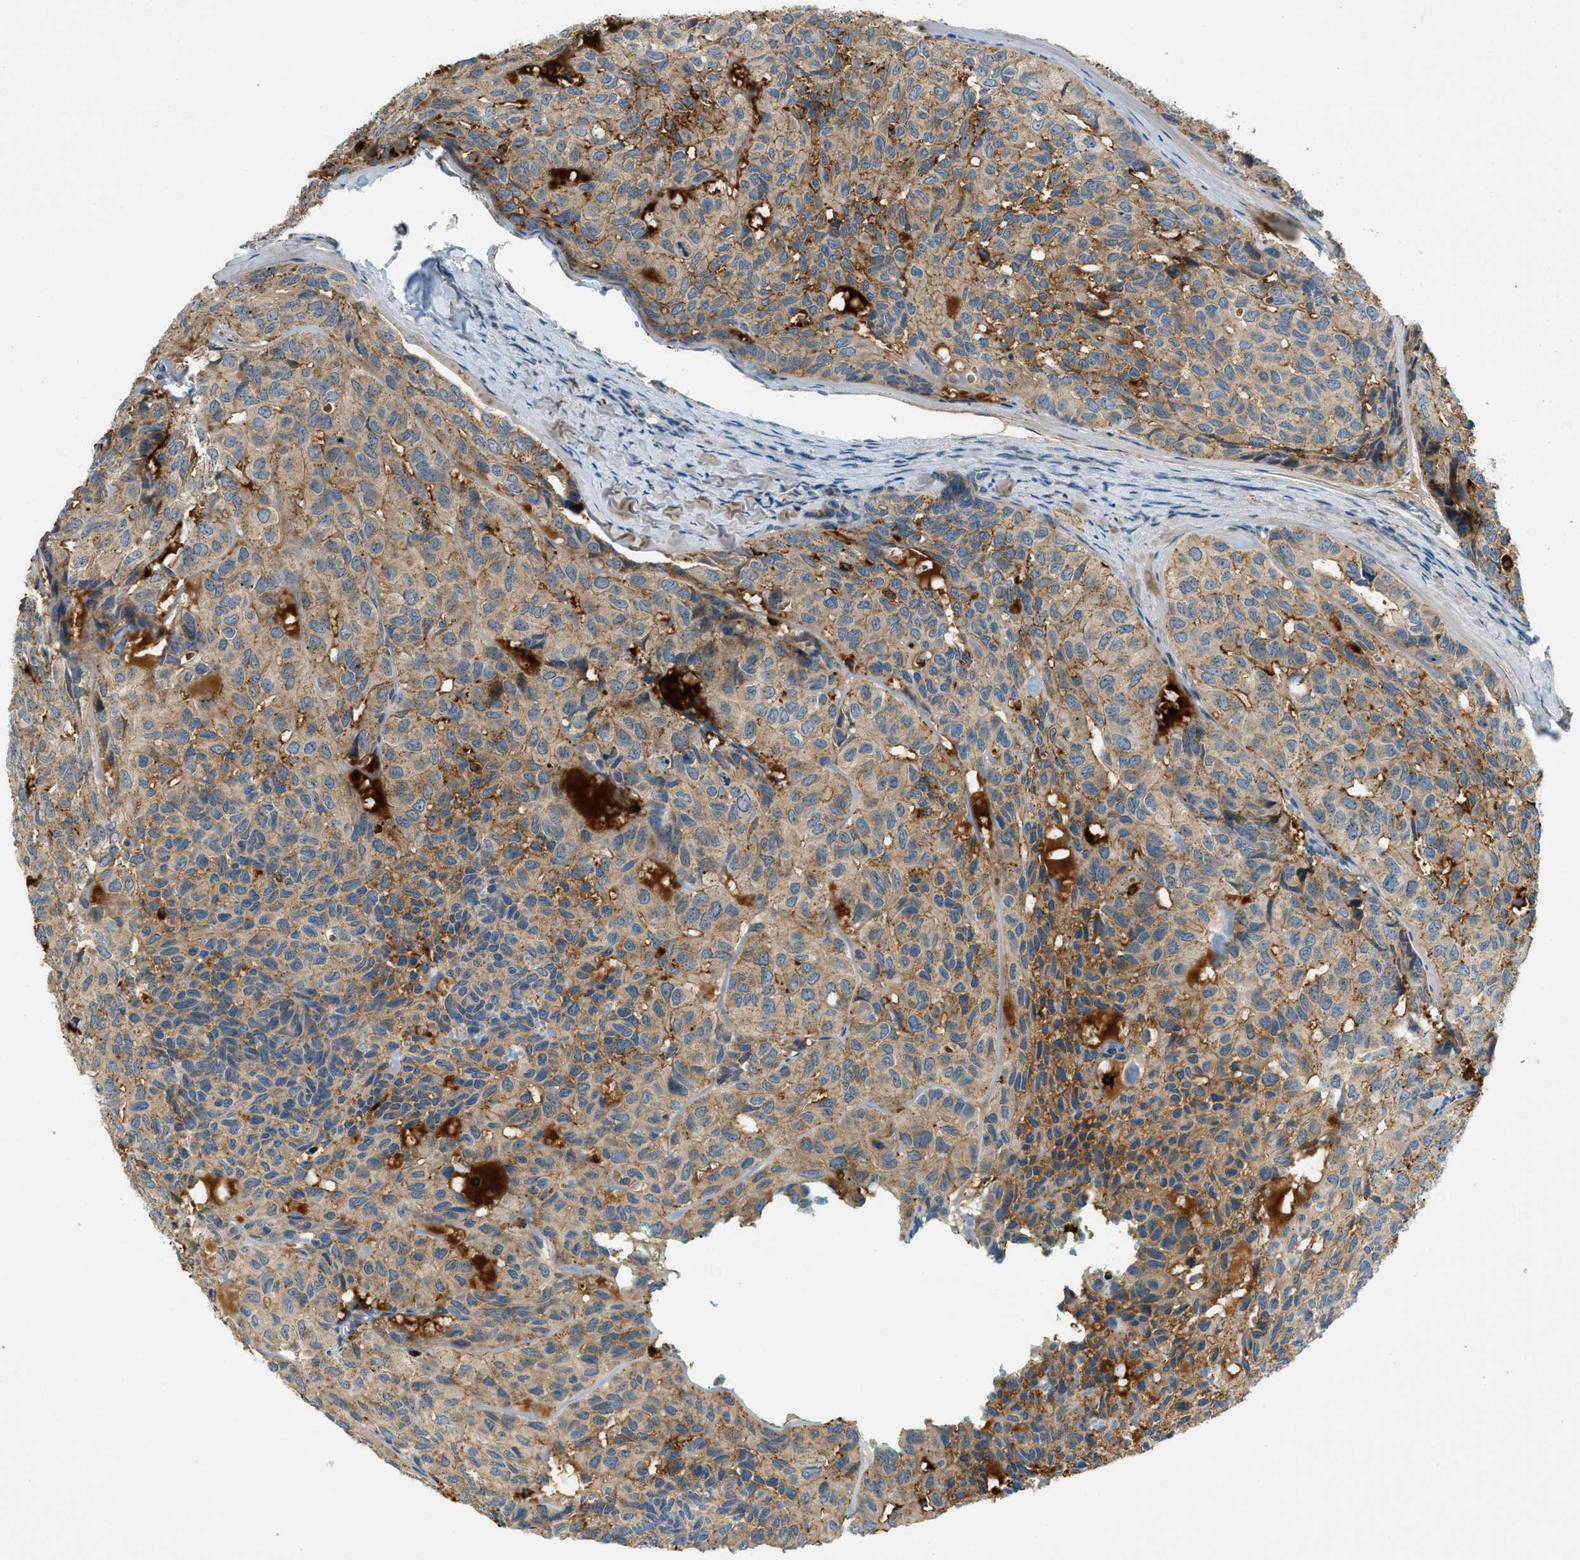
{"staining": {"intensity": "weak", "quantity": ">75%", "location": "cytoplasmic/membranous"}, "tissue": "head and neck cancer", "cell_type": "Tumor cells", "image_type": "cancer", "snomed": [{"axis": "morphology", "description": "Adenocarcinoma, NOS"}, {"axis": "topography", "description": "Salivary gland, NOS"}, {"axis": "topography", "description": "Head-Neck"}], "caption": "A histopathology image showing weak cytoplasmic/membranous staining in about >75% of tumor cells in head and neck cancer, as visualized by brown immunohistochemical staining.", "gene": "PLBD2", "patient": {"sex": "female", "age": 76}}